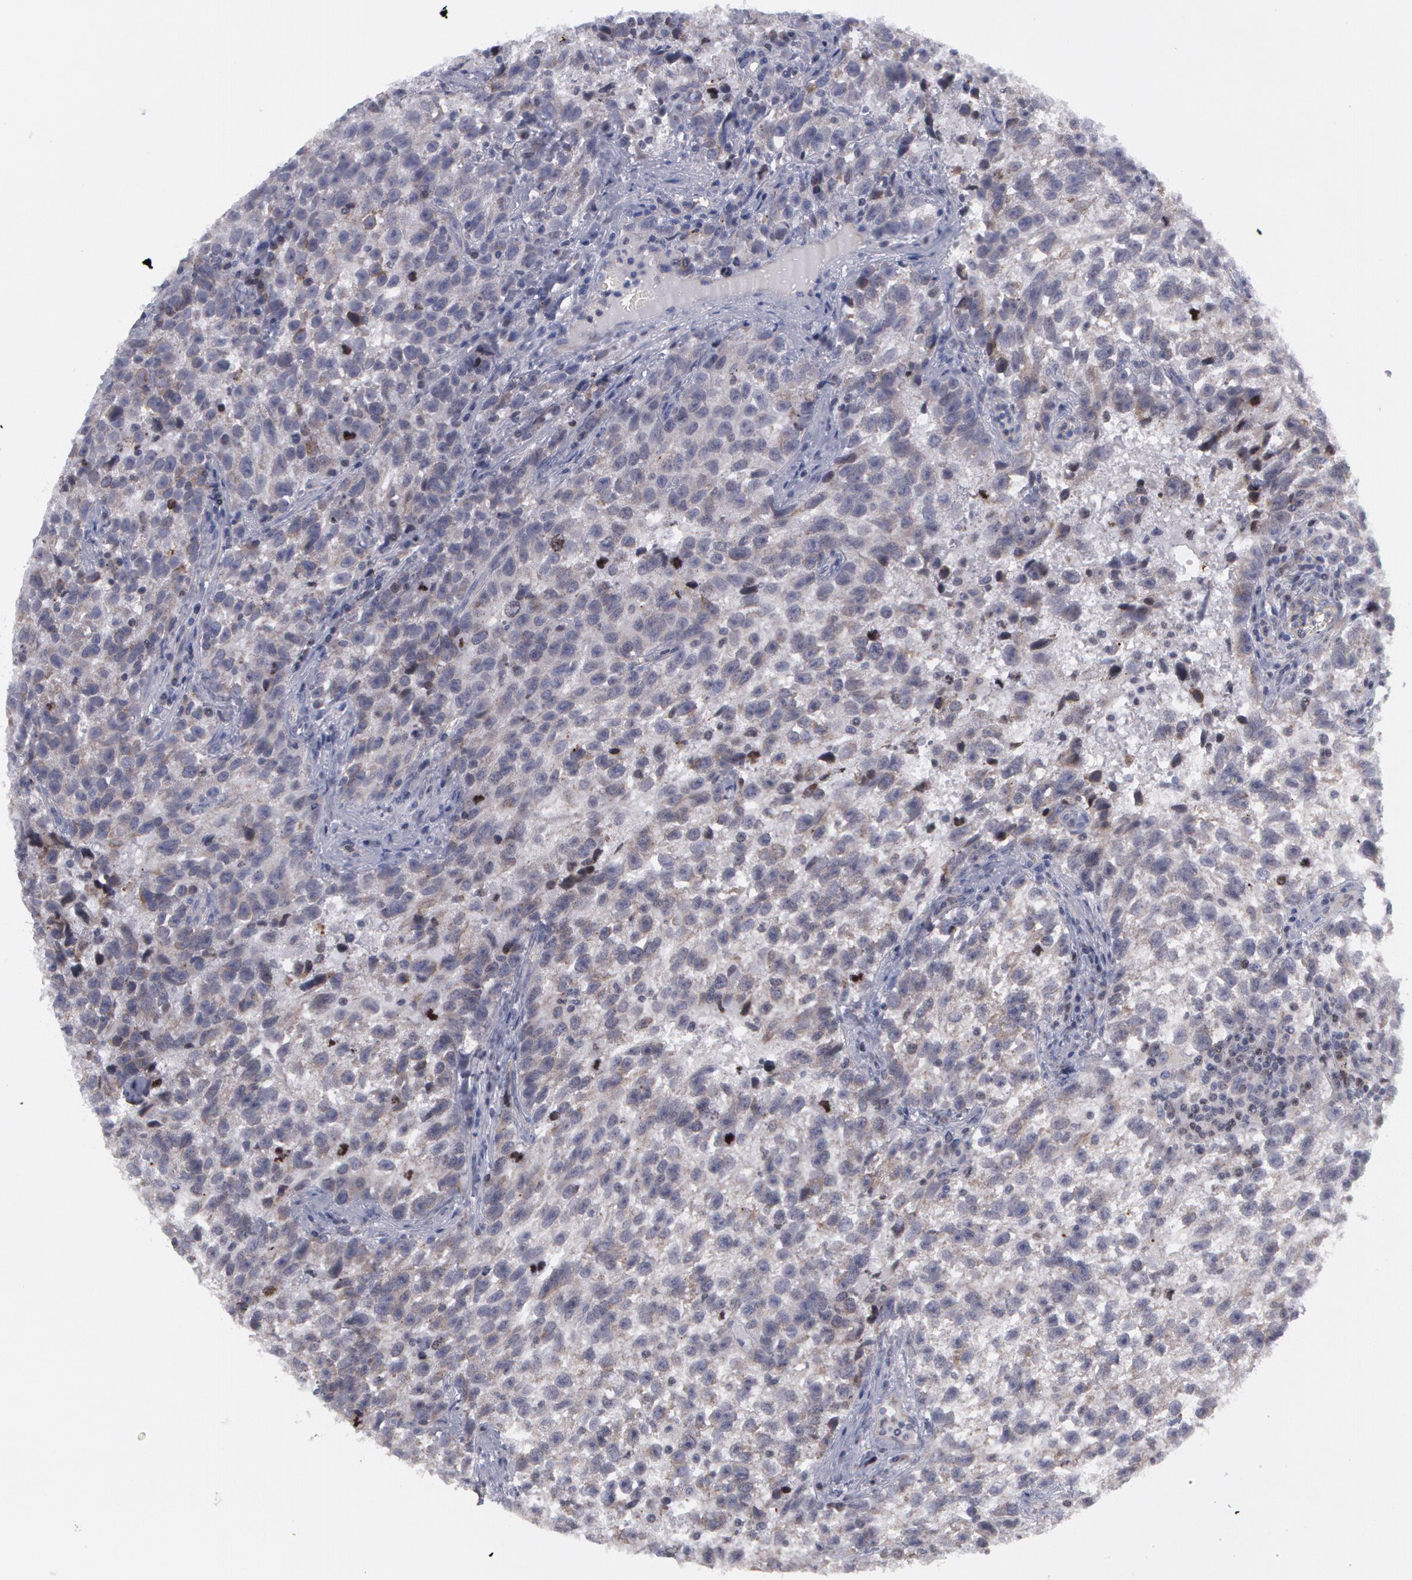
{"staining": {"intensity": "negative", "quantity": "none", "location": "none"}, "tissue": "testis cancer", "cell_type": "Tumor cells", "image_type": "cancer", "snomed": [{"axis": "morphology", "description": "Seminoma, NOS"}, {"axis": "topography", "description": "Testis"}], "caption": "This is a histopathology image of IHC staining of seminoma (testis), which shows no staining in tumor cells. (Immunohistochemistry, brightfield microscopy, high magnification).", "gene": "ERBB2", "patient": {"sex": "male", "age": 38}}